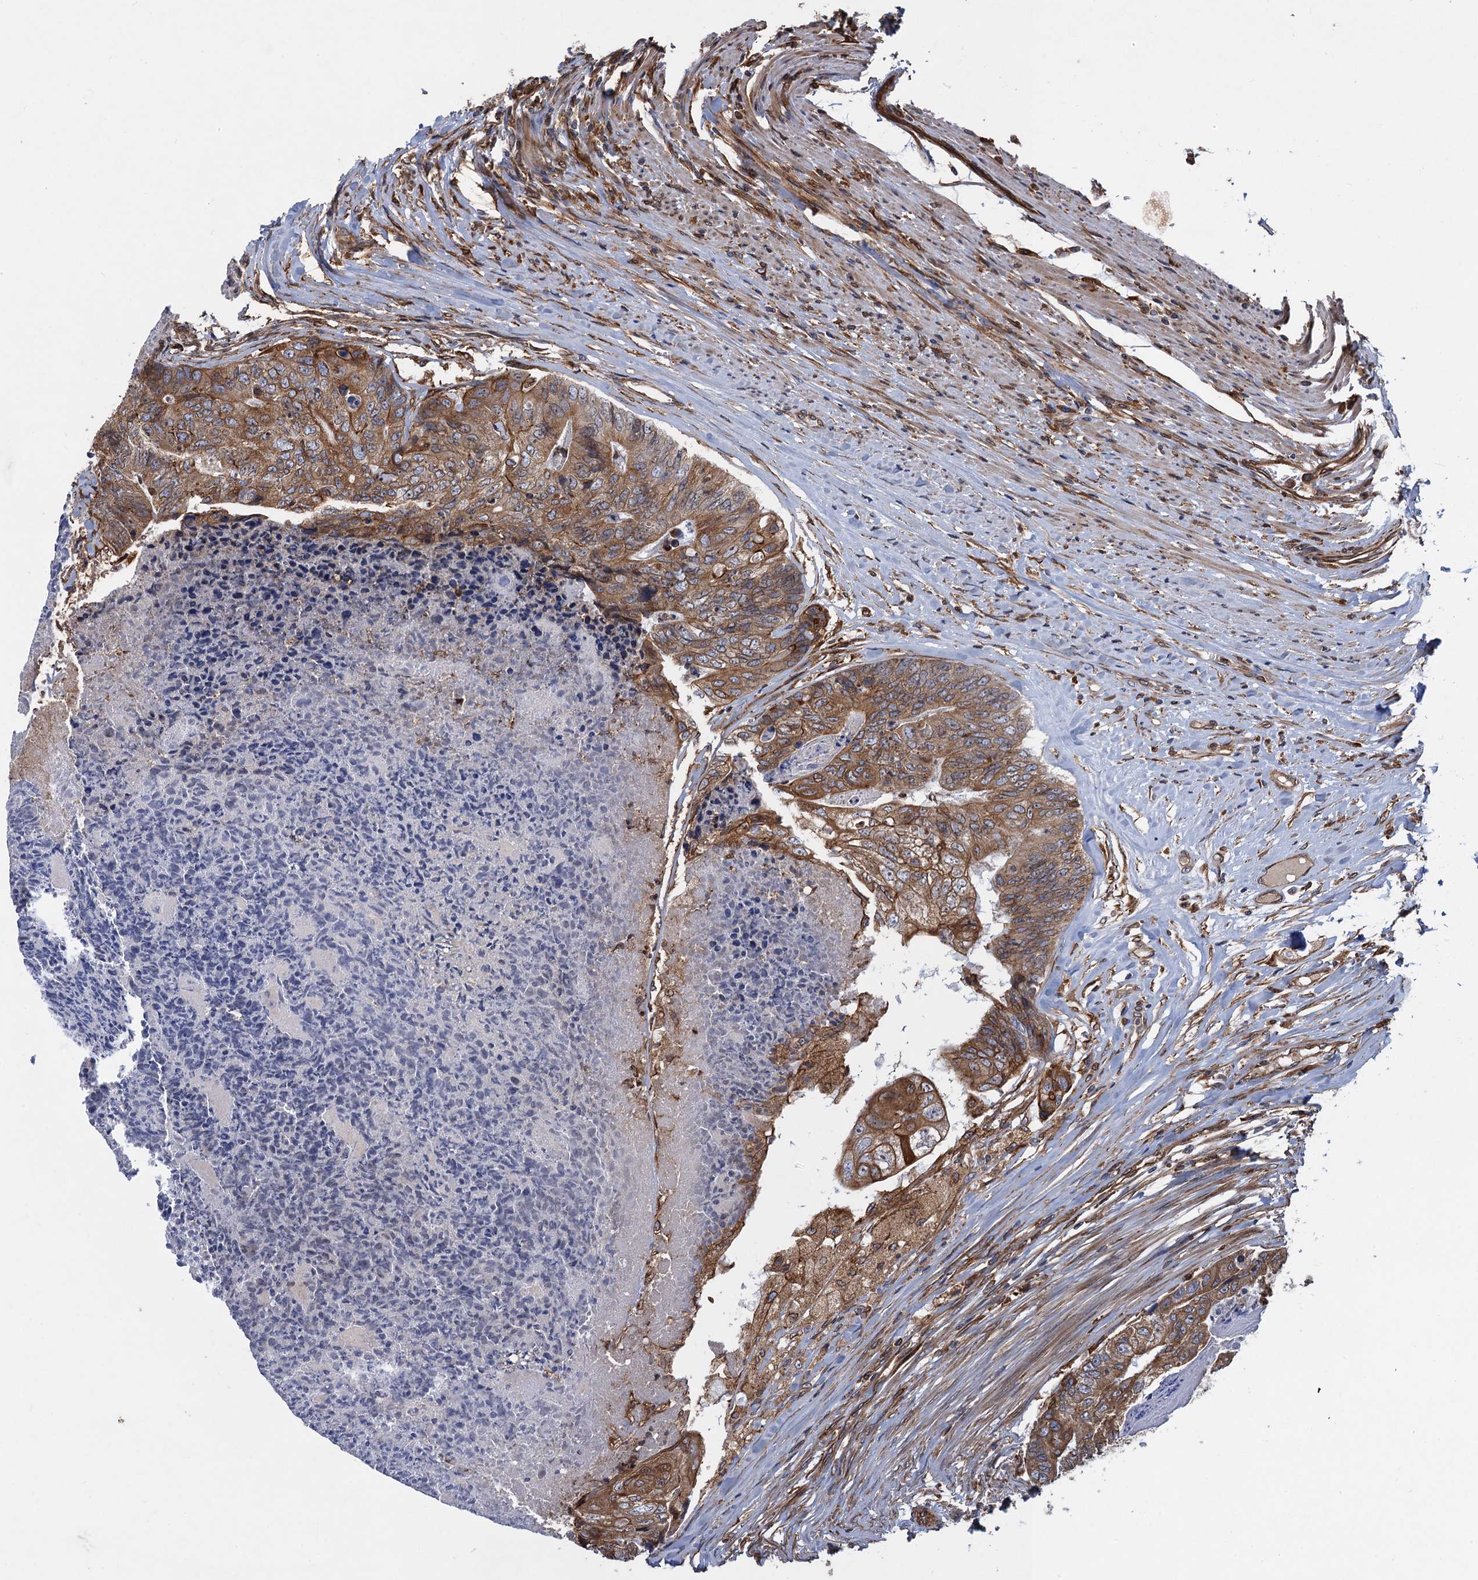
{"staining": {"intensity": "moderate", "quantity": ">75%", "location": "cytoplasmic/membranous"}, "tissue": "colorectal cancer", "cell_type": "Tumor cells", "image_type": "cancer", "snomed": [{"axis": "morphology", "description": "Adenocarcinoma, NOS"}, {"axis": "topography", "description": "Colon"}], "caption": "Colorectal cancer was stained to show a protein in brown. There is medium levels of moderate cytoplasmic/membranous expression in approximately >75% of tumor cells.", "gene": "ARMC5", "patient": {"sex": "female", "age": 67}}